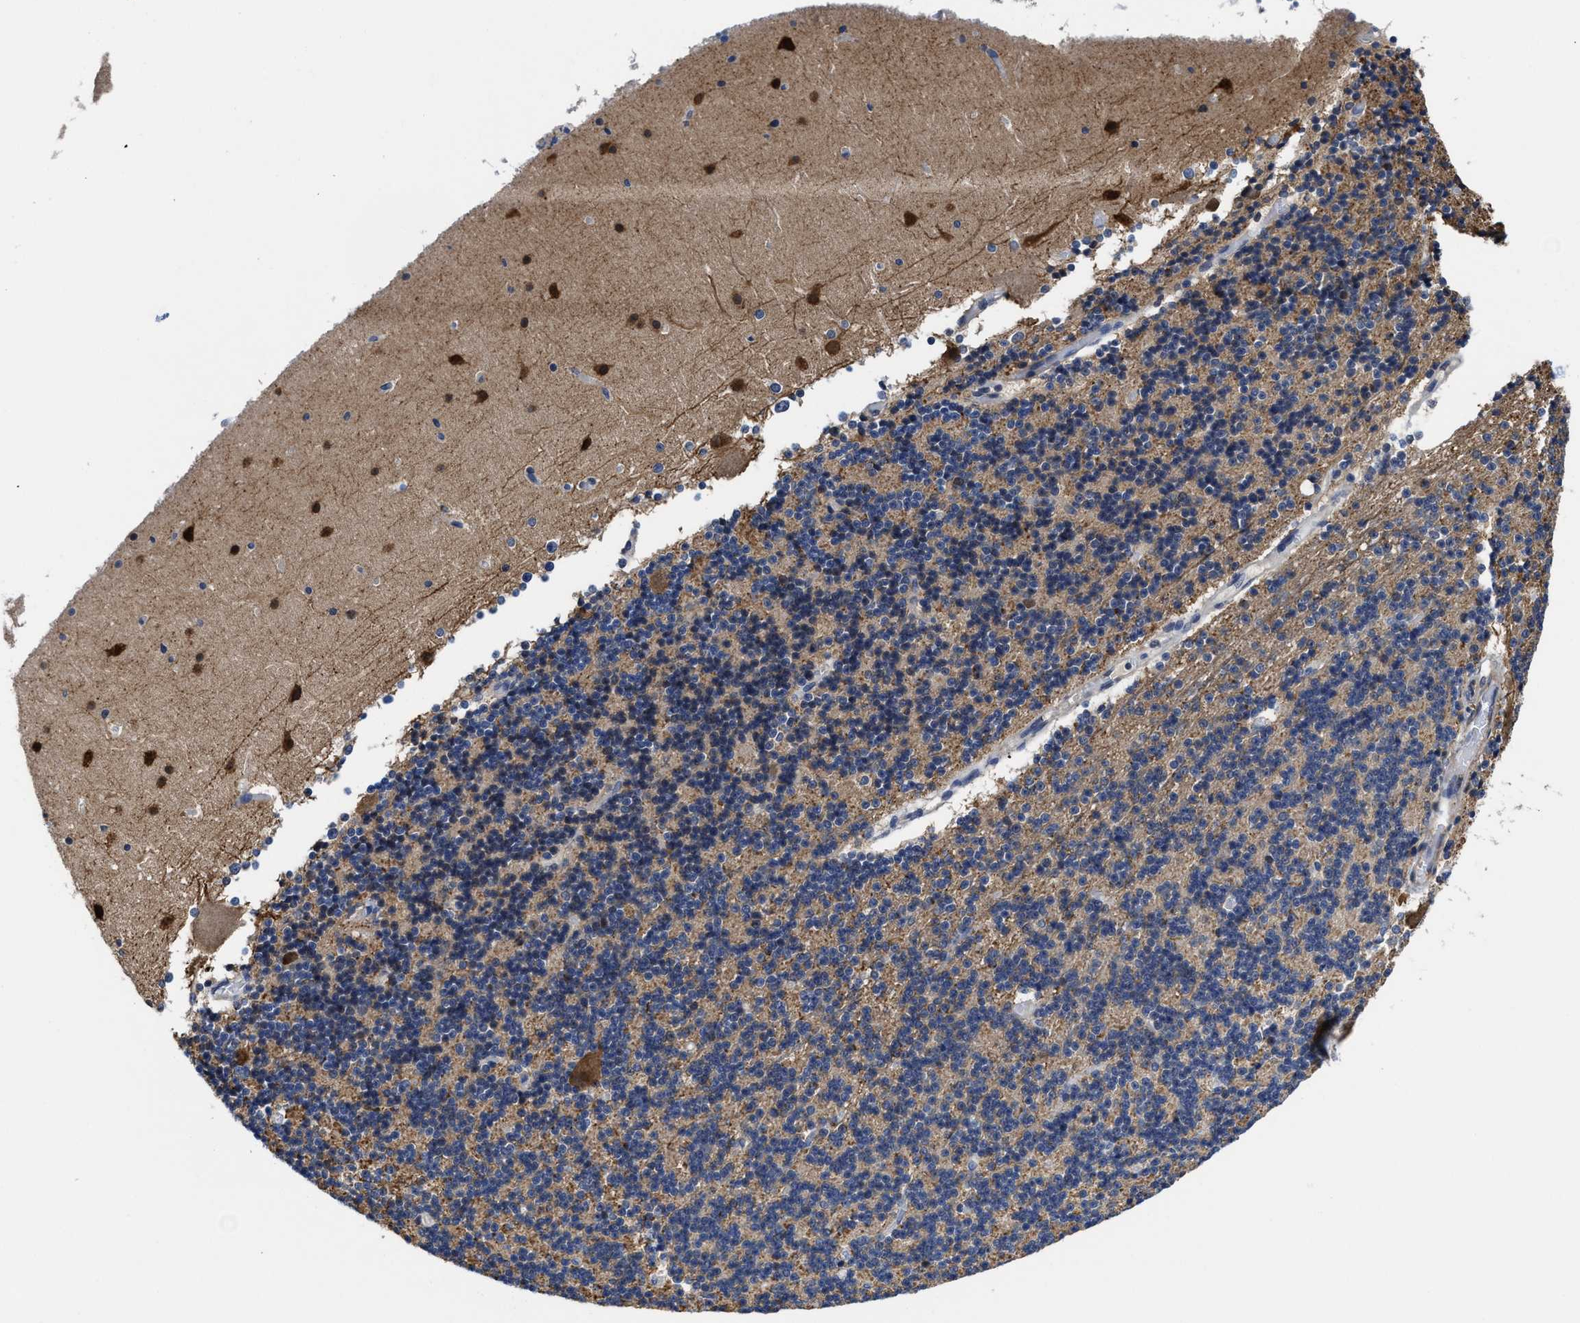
{"staining": {"intensity": "weak", "quantity": "<25%", "location": "cytoplasmic/membranous"}, "tissue": "cerebellum", "cell_type": "Cells in granular layer", "image_type": "normal", "snomed": [{"axis": "morphology", "description": "Normal tissue, NOS"}, {"axis": "topography", "description": "Cerebellum"}], "caption": "An image of cerebellum stained for a protein reveals no brown staining in cells in granular layer. (DAB (3,3'-diaminobenzidine) immunohistochemistry (IHC) with hematoxylin counter stain).", "gene": "KIF12", "patient": {"sex": "female", "age": 19}}